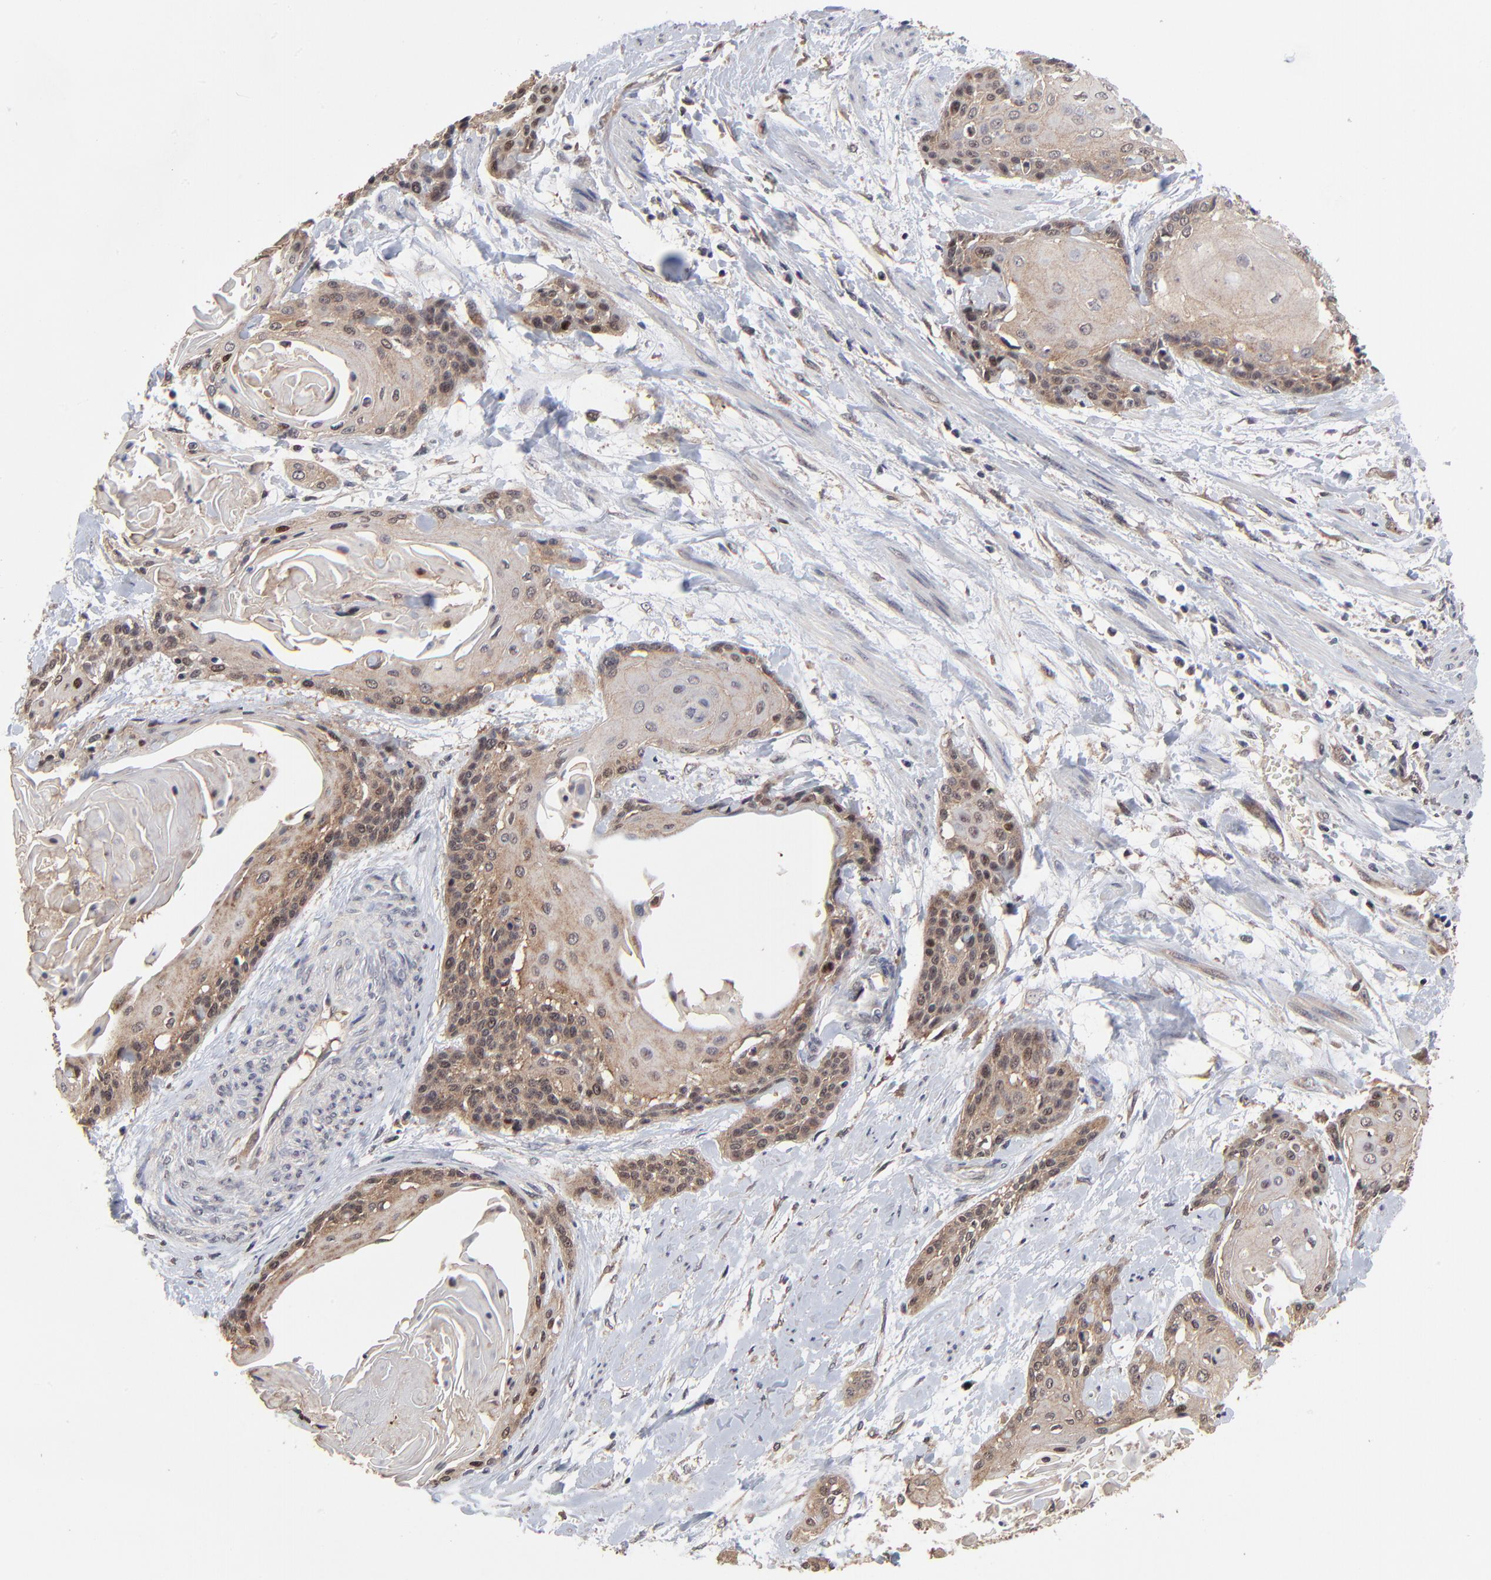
{"staining": {"intensity": "moderate", "quantity": ">75%", "location": "cytoplasmic/membranous"}, "tissue": "cervical cancer", "cell_type": "Tumor cells", "image_type": "cancer", "snomed": [{"axis": "morphology", "description": "Squamous cell carcinoma, NOS"}, {"axis": "topography", "description": "Cervix"}], "caption": "Immunohistochemical staining of human cervical cancer demonstrates moderate cytoplasmic/membranous protein staining in about >75% of tumor cells.", "gene": "FRMD8", "patient": {"sex": "female", "age": 57}}